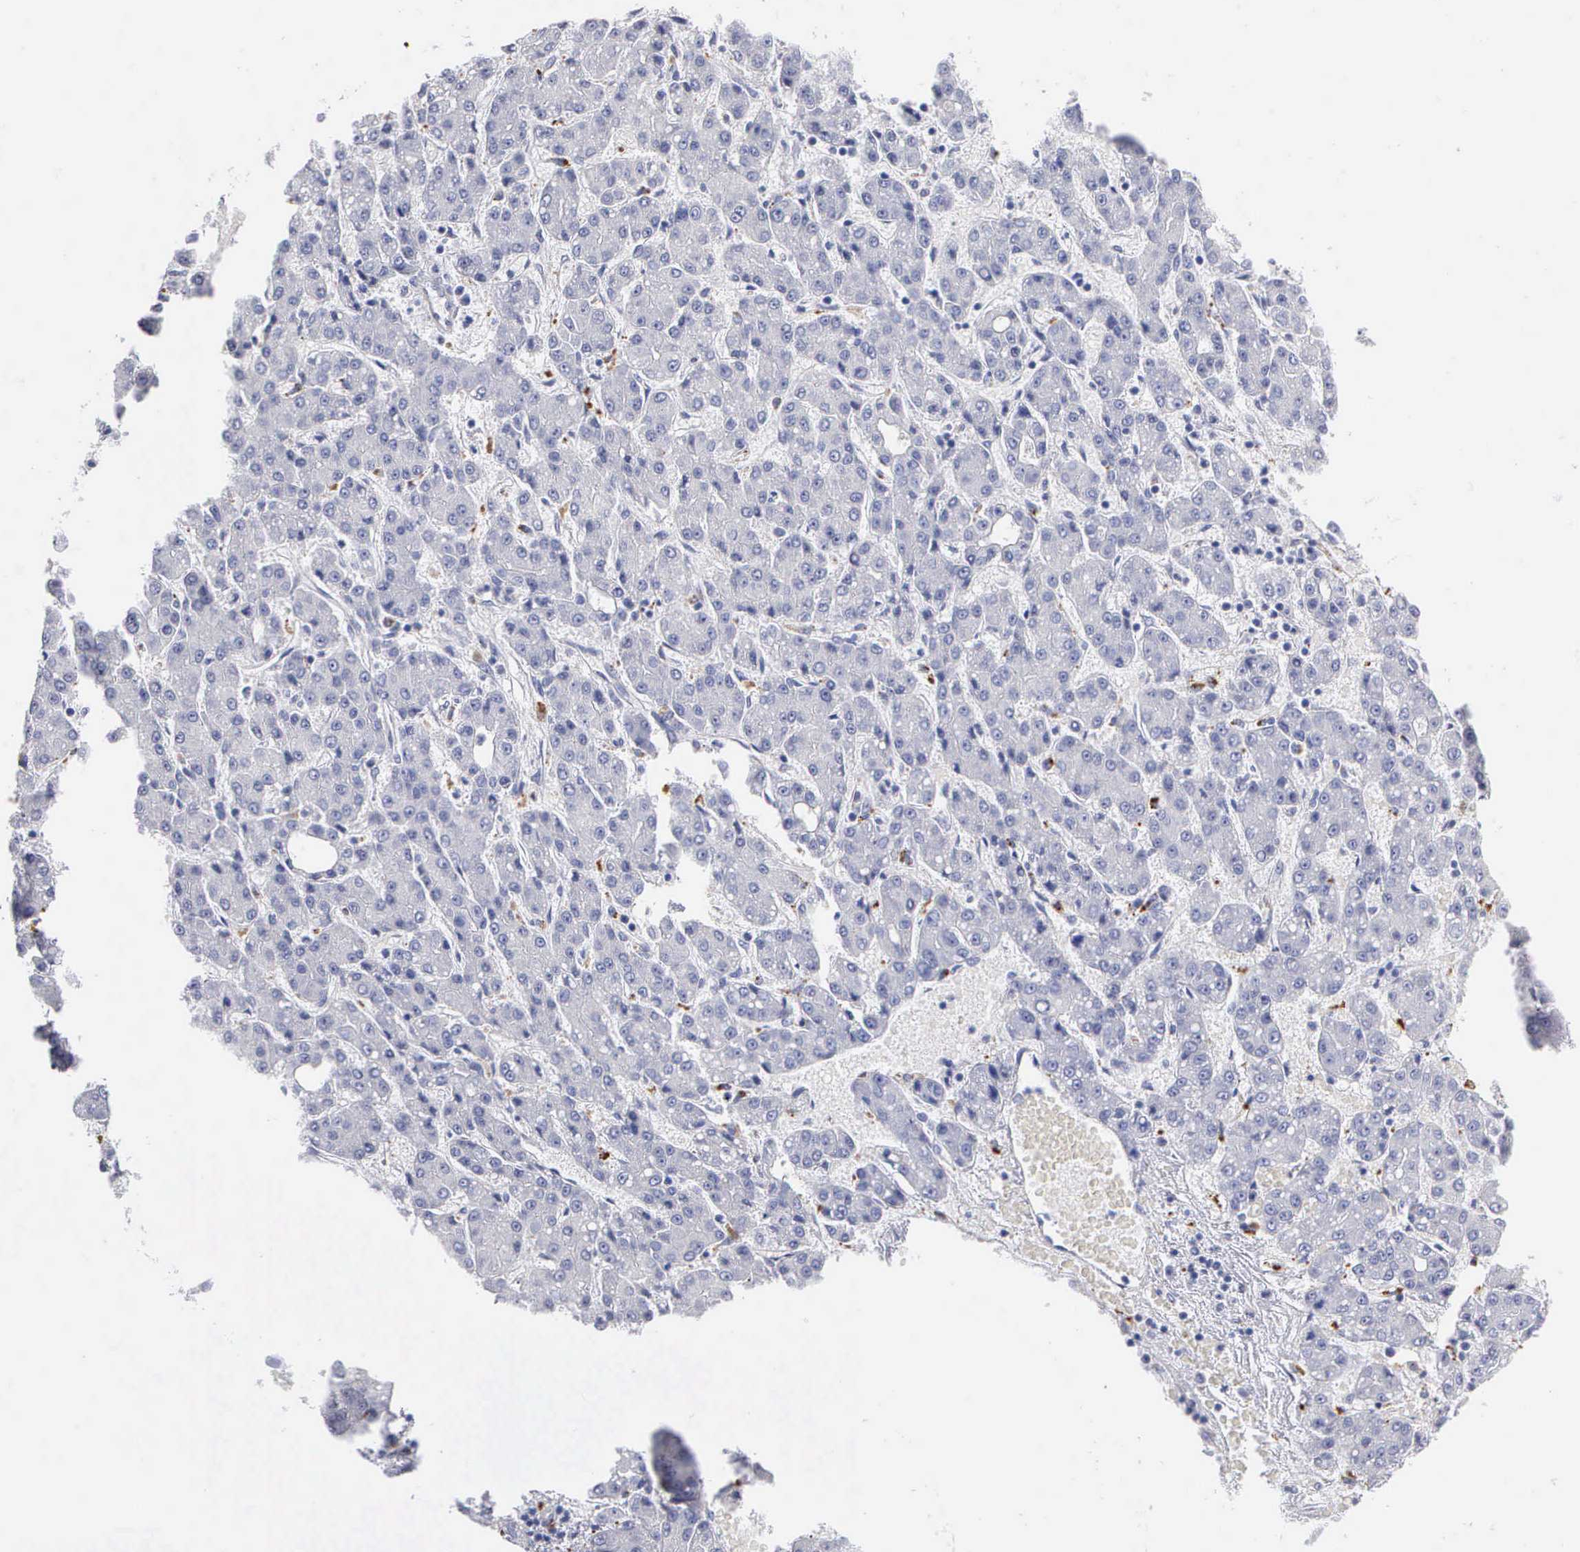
{"staining": {"intensity": "negative", "quantity": "none", "location": "none"}, "tissue": "liver cancer", "cell_type": "Tumor cells", "image_type": "cancer", "snomed": [{"axis": "morphology", "description": "Carcinoma, Hepatocellular, NOS"}, {"axis": "topography", "description": "Liver"}], "caption": "IHC photomicrograph of liver cancer stained for a protein (brown), which exhibits no positivity in tumor cells.", "gene": "CTSL", "patient": {"sex": "male", "age": 69}}